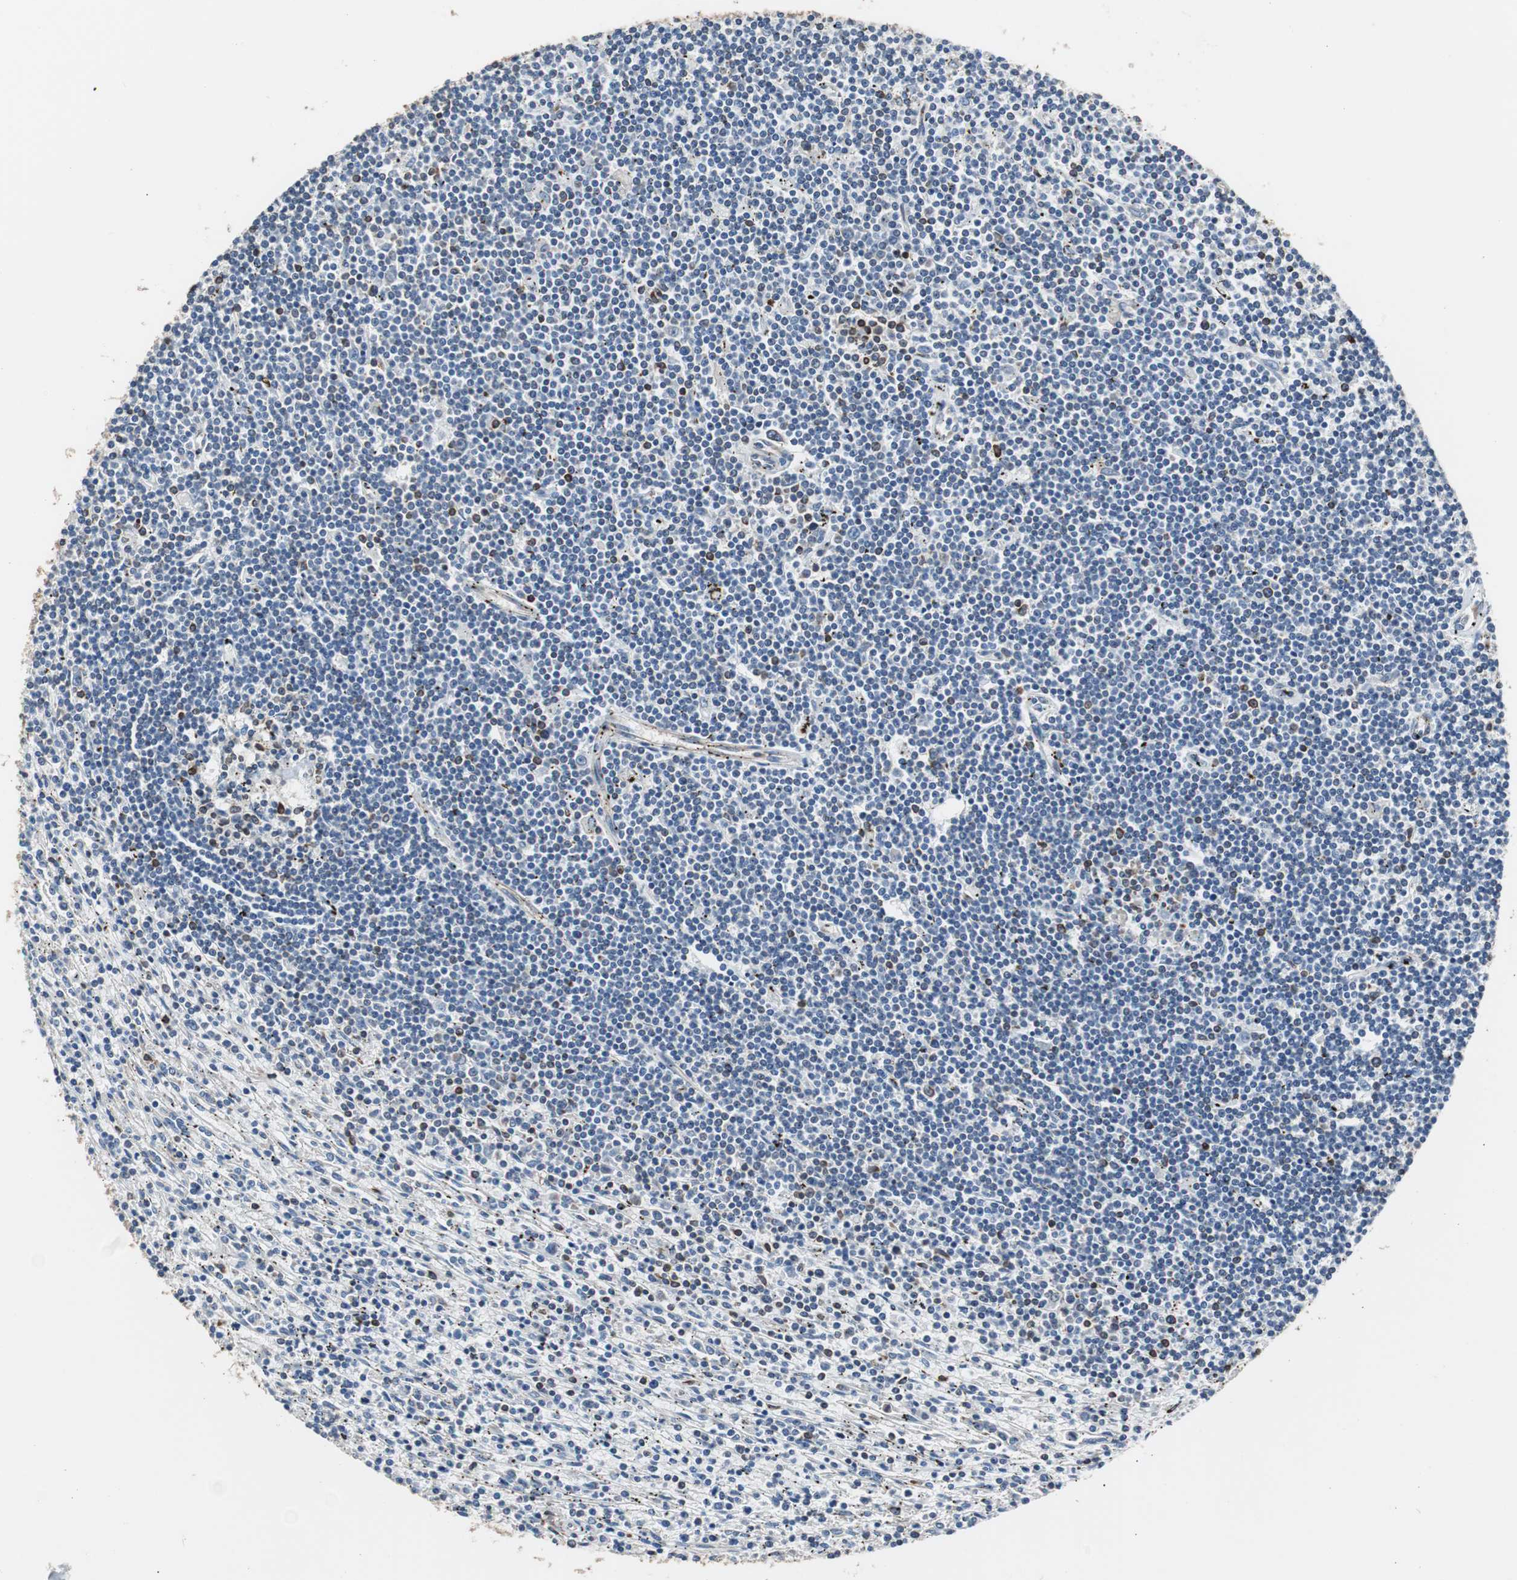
{"staining": {"intensity": "strong", "quantity": "<25%", "location": "cytoplasmic/membranous"}, "tissue": "lymphoma", "cell_type": "Tumor cells", "image_type": "cancer", "snomed": [{"axis": "morphology", "description": "Malignant lymphoma, non-Hodgkin's type, Low grade"}, {"axis": "topography", "description": "Spleen"}], "caption": "The histopathology image displays a brown stain indicating the presence of a protein in the cytoplasmic/membranous of tumor cells in lymphoma.", "gene": "PBXIP1", "patient": {"sex": "male", "age": 76}}